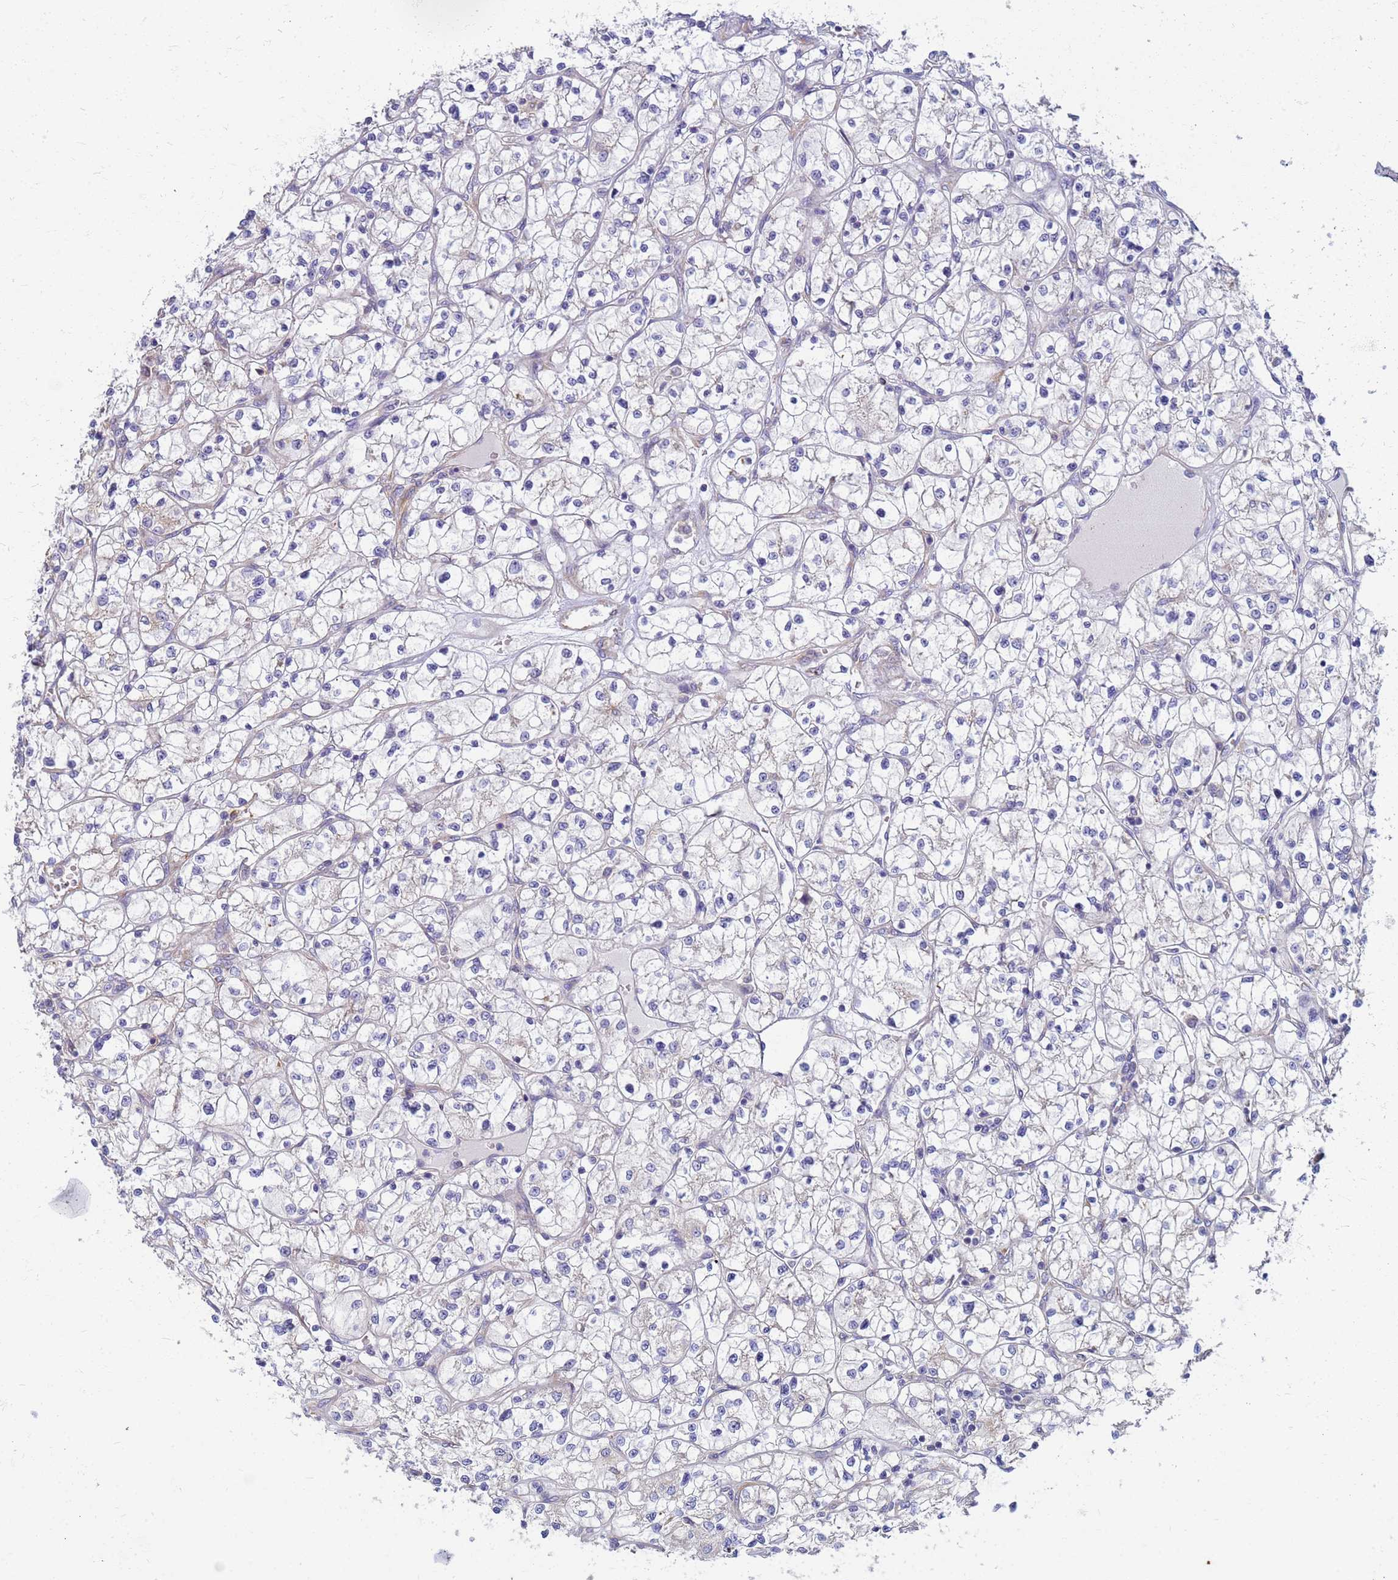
{"staining": {"intensity": "negative", "quantity": "none", "location": "none"}, "tissue": "renal cancer", "cell_type": "Tumor cells", "image_type": "cancer", "snomed": [{"axis": "morphology", "description": "Adenocarcinoma, NOS"}, {"axis": "topography", "description": "Kidney"}], "caption": "Tumor cells show no significant expression in renal cancer (adenocarcinoma). Brightfield microscopy of IHC stained with DAB (3,3'-diaminobenzidine) (brown) and hematoxylin (blue), captured at high magnification.", "gene": "EEA1", "patient": {"sex": "female", "age": 64}}